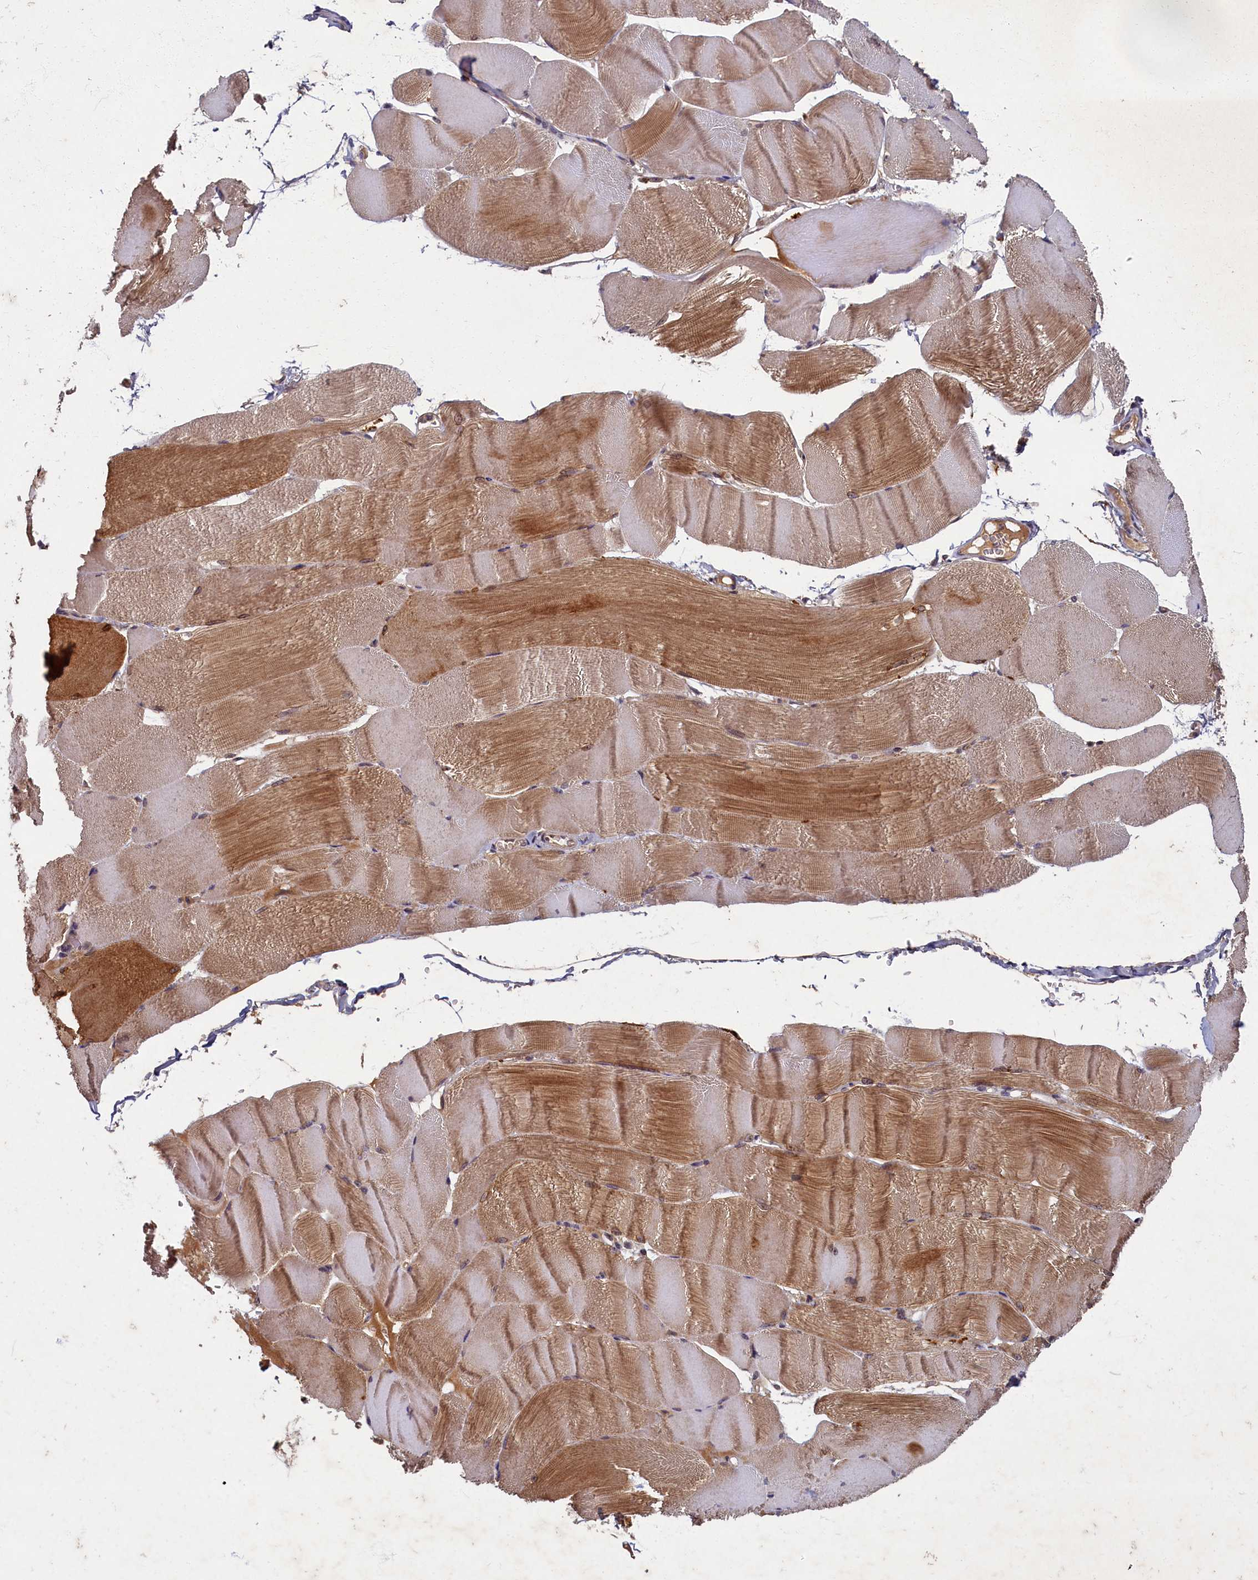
{"staining": {"intensity": "moderate", "quantity": "25%-75%", "location": "cytoplasmic/membranous,nuclear"}, "tissue": "skeletal muscle", "cell_type": "Myocytes", "image_type": "normal", "snomed": [{"axis": "morphology", "description": "Normal tissue, NOS"}, {"axis": "morphology", "description": "Basal cell carcinoma"}, {"axis": "topography", "description": "Skeletal muscle"}], "caption": "Skeletal muscle was stained to show a protein in brown. There is medium levels of moderate cytoplasmic/membranous,nuclear staining in approximately 25%-75% of myocytes. The protein of interest is stained brown, and the nuclei are stained in blue (DAB IHC with brightfield microscopy, high magnification).", "gene": "BICD1", "patient": {"sex": "female", "age": 64}}